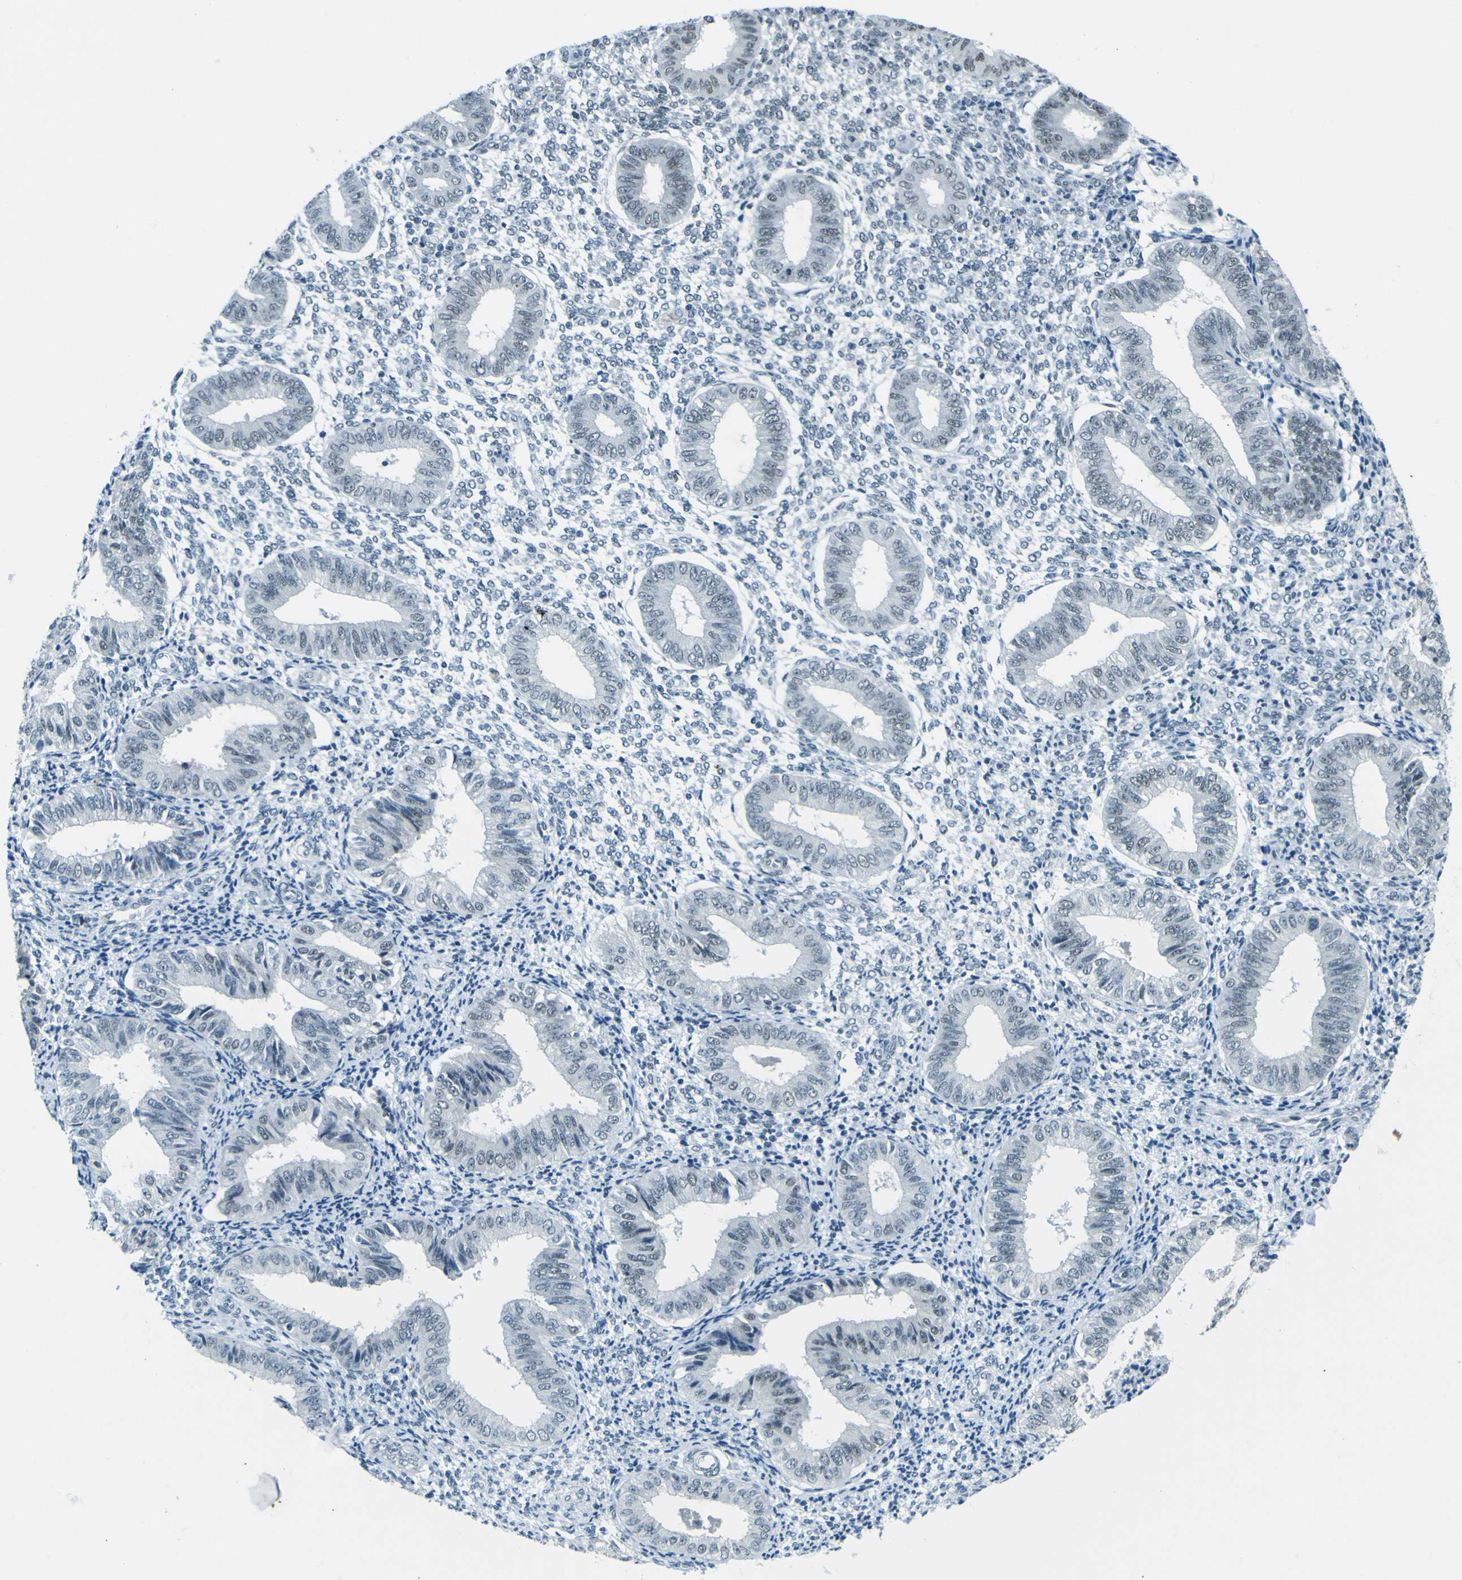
{"staining": {"intensity": "negative", "quantity": "none", "location": "none"}, "tissue": "endometrium", "cell_type": "Cells in endometrial stroma", "image_type": "normal", "snomed": [{"axis": "morphology", "description": "Normal tissue, NOS"}, {"axis": "topography", "description": "Endometrium"}], "caption": "An immunohistochemistry image of benign endometrium is shown. There is no staining in cells in endometrial stroma of endometrium. Nuclei are stained in blue.", "gene": "CEBPG", "patient": {"sex": "female", "age": 50}}